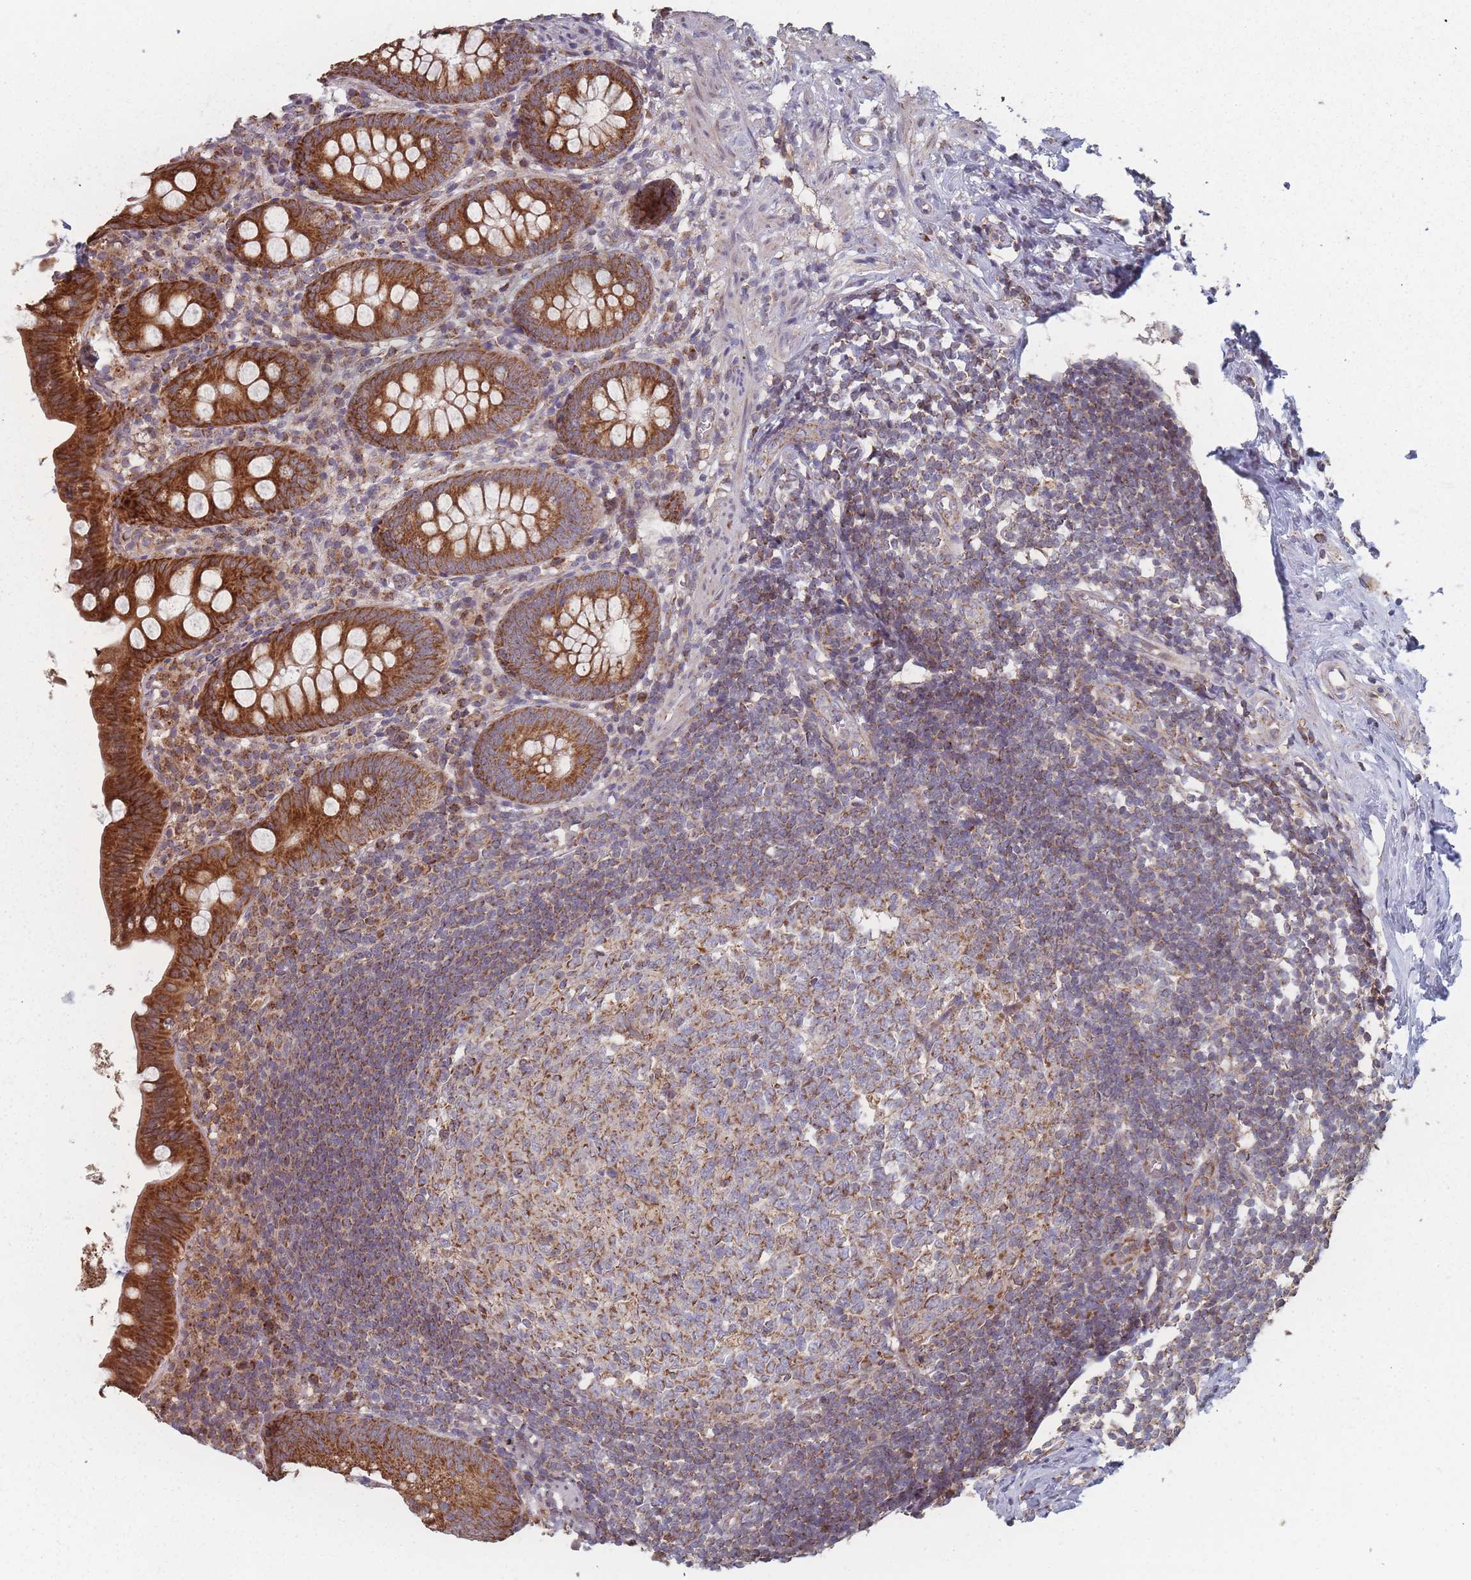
{"staining": {"intensity": "strong", "quantity": ">75%", "location": "cytoplasmic/membranous"}, "tissue": "appendix", "cell_type": "Glandular cells", "image_type": "normal", "snomed": [{"axis": "morphology", "description": "Normal tissue, NOS"}, {"axis": "topography", "description": "Appendix"}], "caption": "IHC (DAB (3,3'-diaminobenzidine)) staining of unremarkable human appendix exhibits strong cytoplasmic/membranous protein expression in about >75% of glandular cells. (DAB IHC with brightfield microscopy, high magnification).", "gene": "PSMB3", "patient": {"sex": "female", "age": 51}}